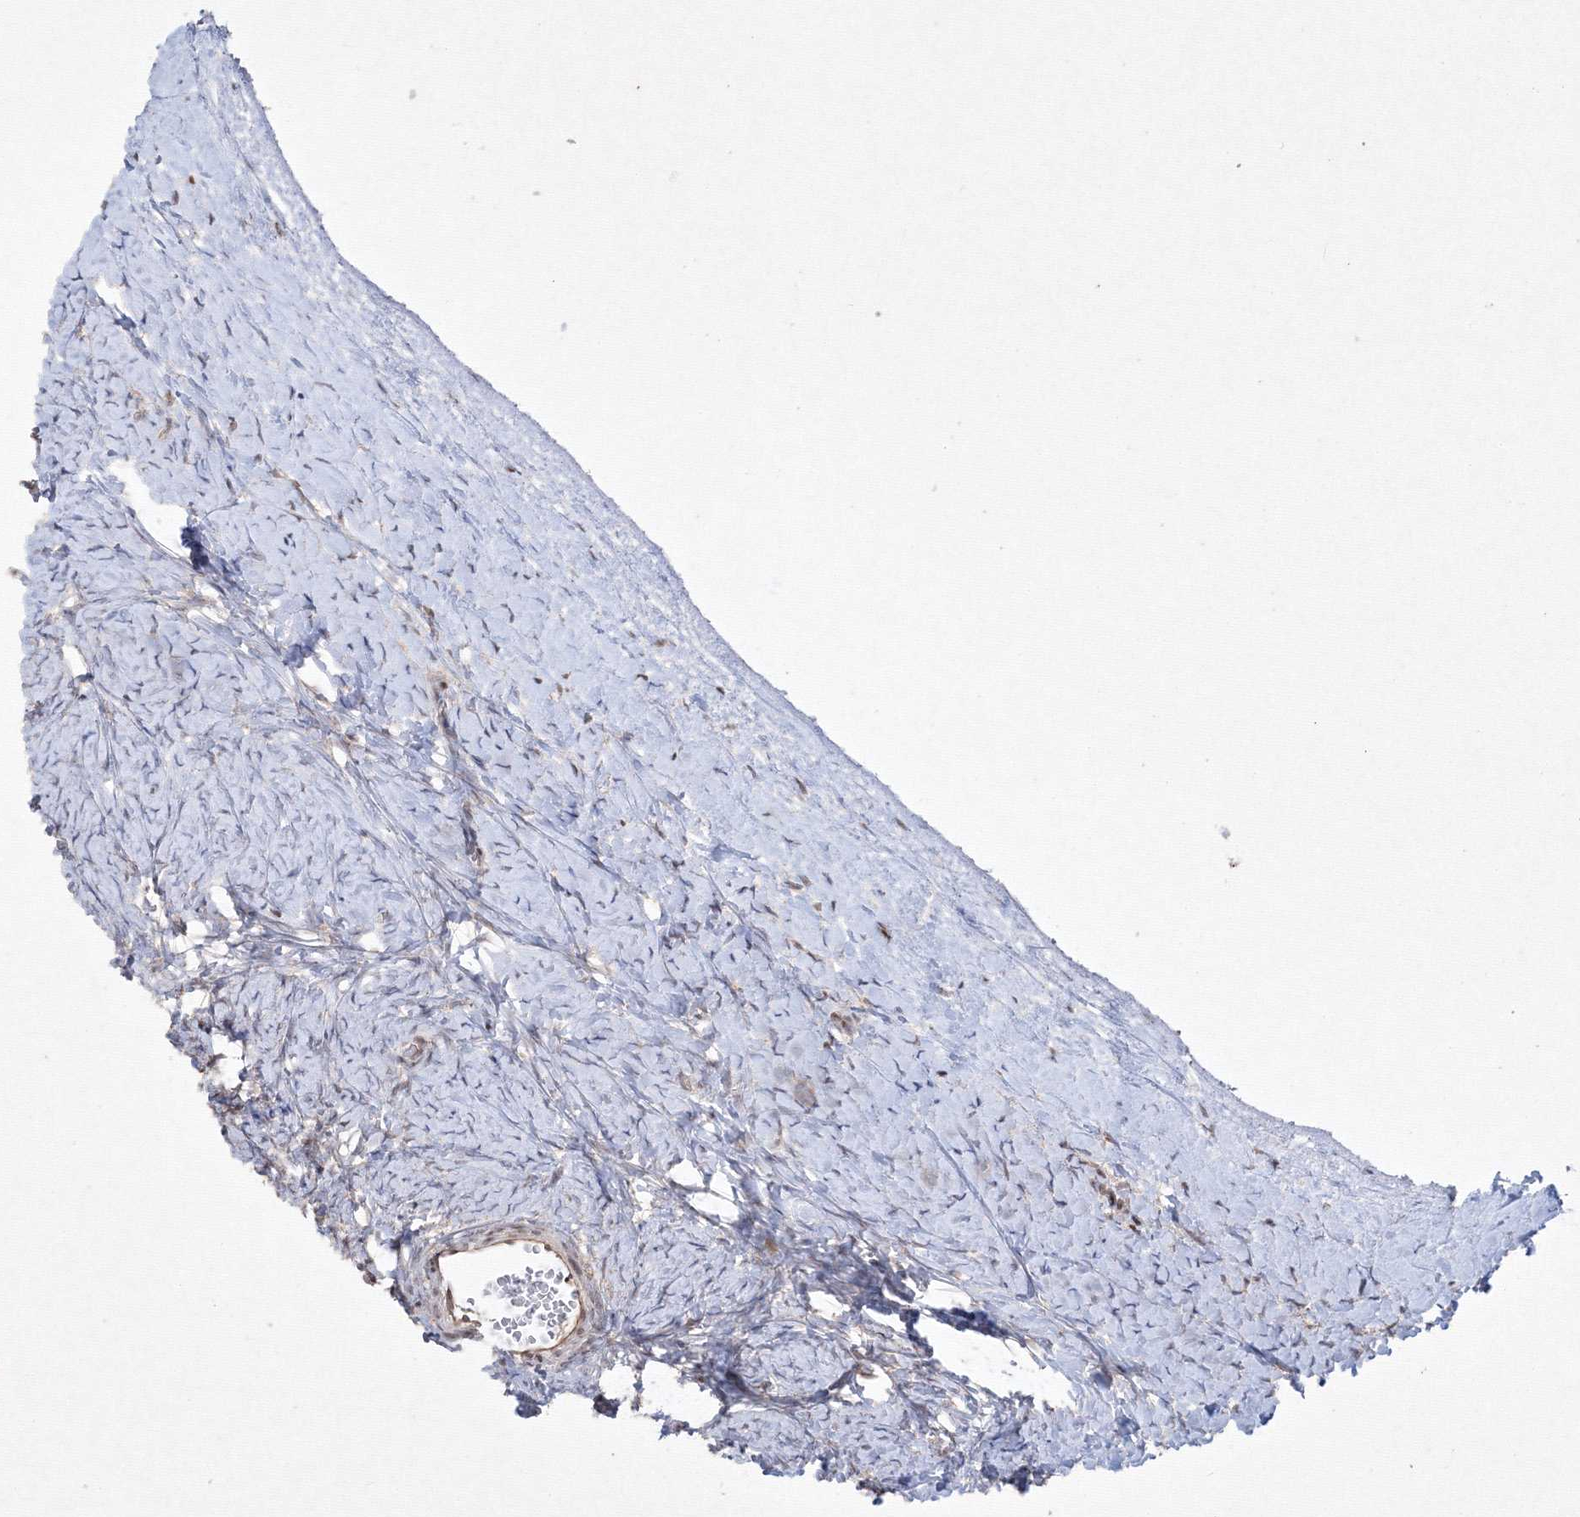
{"staining": {"intensity": "weak", "quantity": "<25%", "location": "nuclear"}, "tissue": "ovary", "cell_type": "Ovarian stroma cells", "image_type": "normal", "snomed": [{"axis": "morphology", "description": "Normal tissue, NOS"}, {"axis": "morphology", "description": "Developmental malformation"}, {"axis": "topography", "description": "Ovary"}], "caption": "Immunohistochemistry photomicrograph of unremarkable ovary: ovary stained with DAB (3,3'-diaminobenzidine) exhibits no significant protein positivity in ovarian stroma cells.", "gene": "MKRN2", "patient": {"sex": "female", "age": 39}}